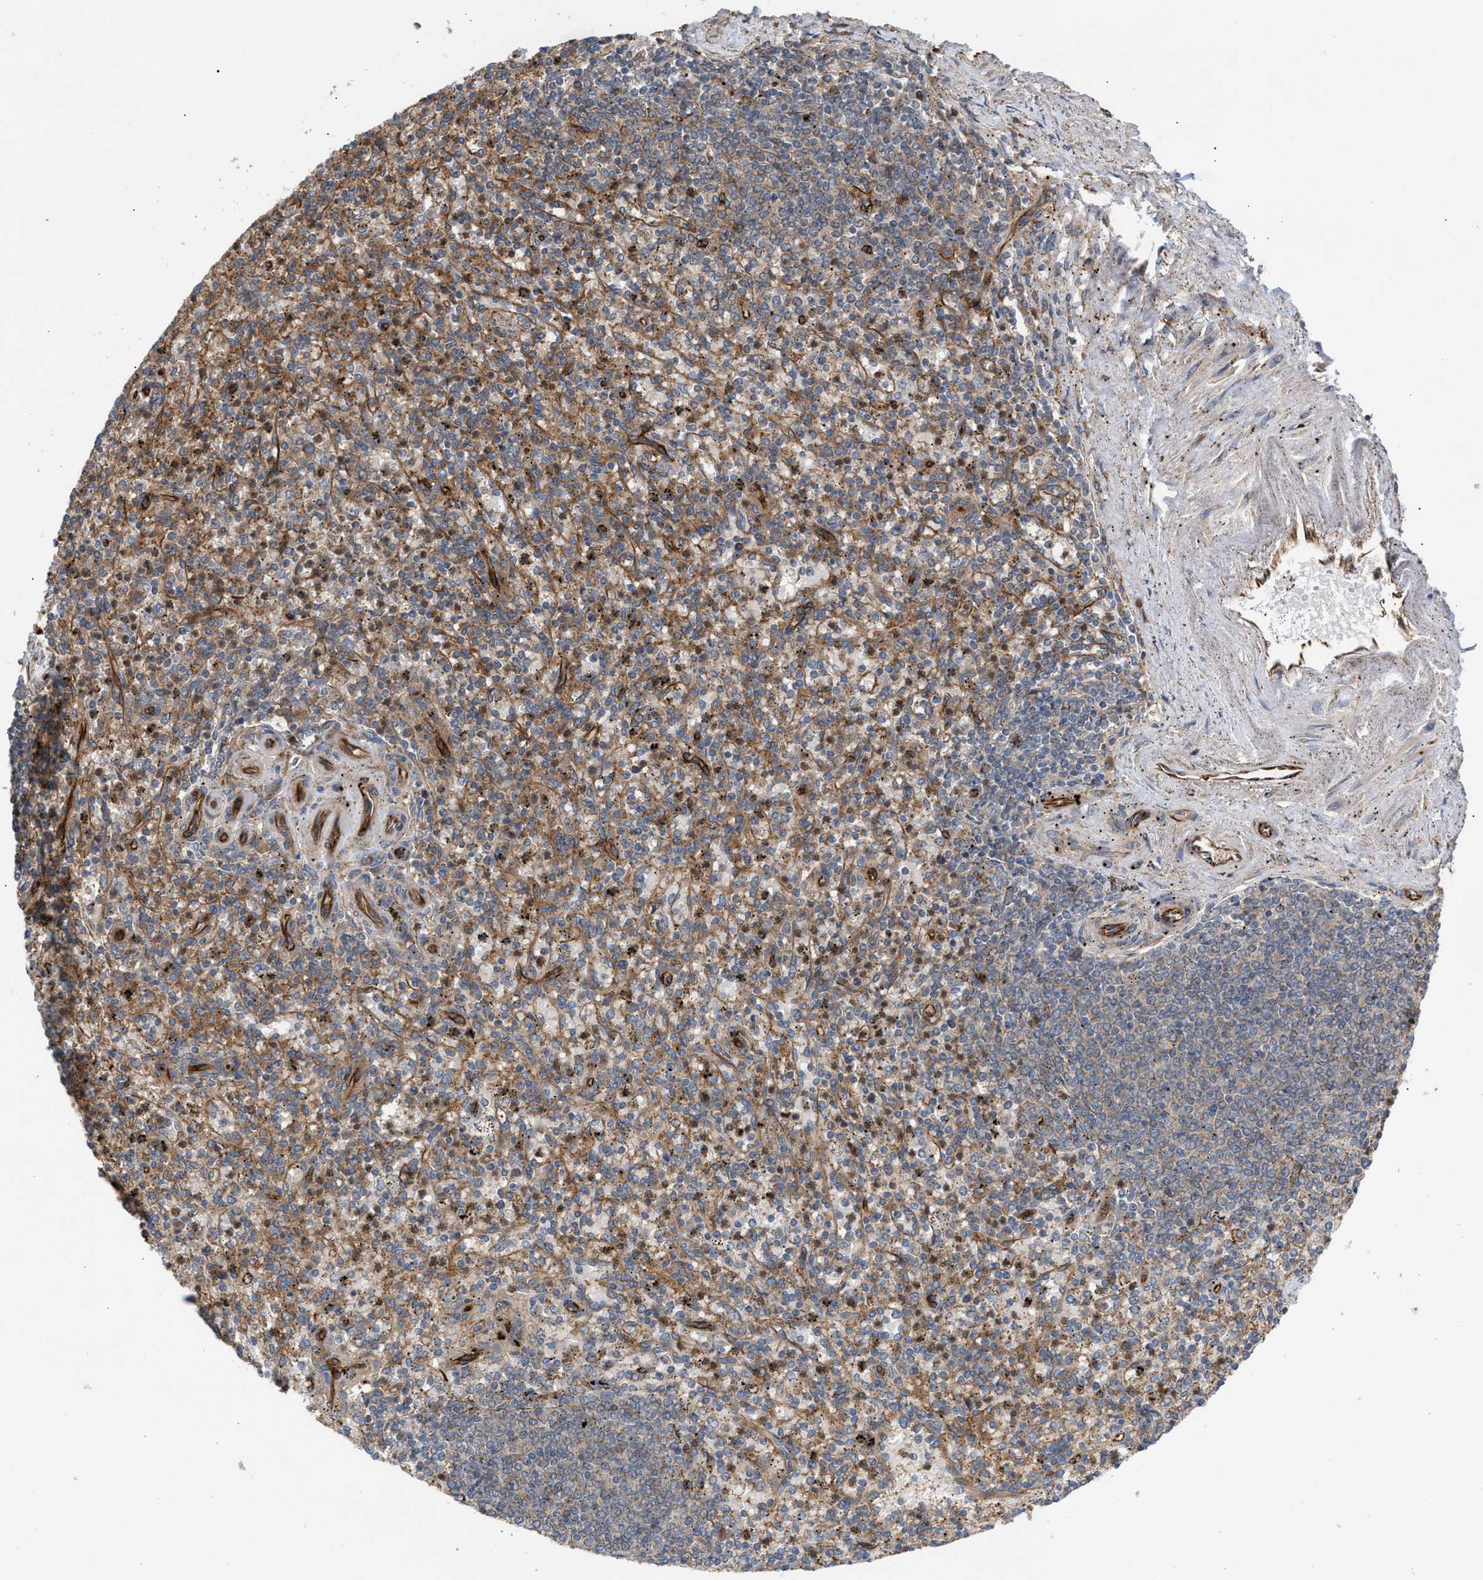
{"staining": {"intensity": "moderate", "quantity": ">75%", "location": "cytoplasmic/membranous"}, "tissue": "spleen", "cell_type": "Cells in red pulp", "image_type": "normal", "snomed": [{"axis": "morphology", "description": "Normal tissue, NOS"}, {"axis": "topography", "description": "Spleen"}], "caption": "An immunohistochemistry image of normal tissue is shown. Protein staining in brown highlights moderate cytoplasmic/membranous positivity in spleen within cells in red pulp. (DAB (3,3'-diaminobenzidine) IHC with brightfield microscopy, high magnification).", "gene": "EPS15L1", "patient": {"sex": "male", "age": 72}}